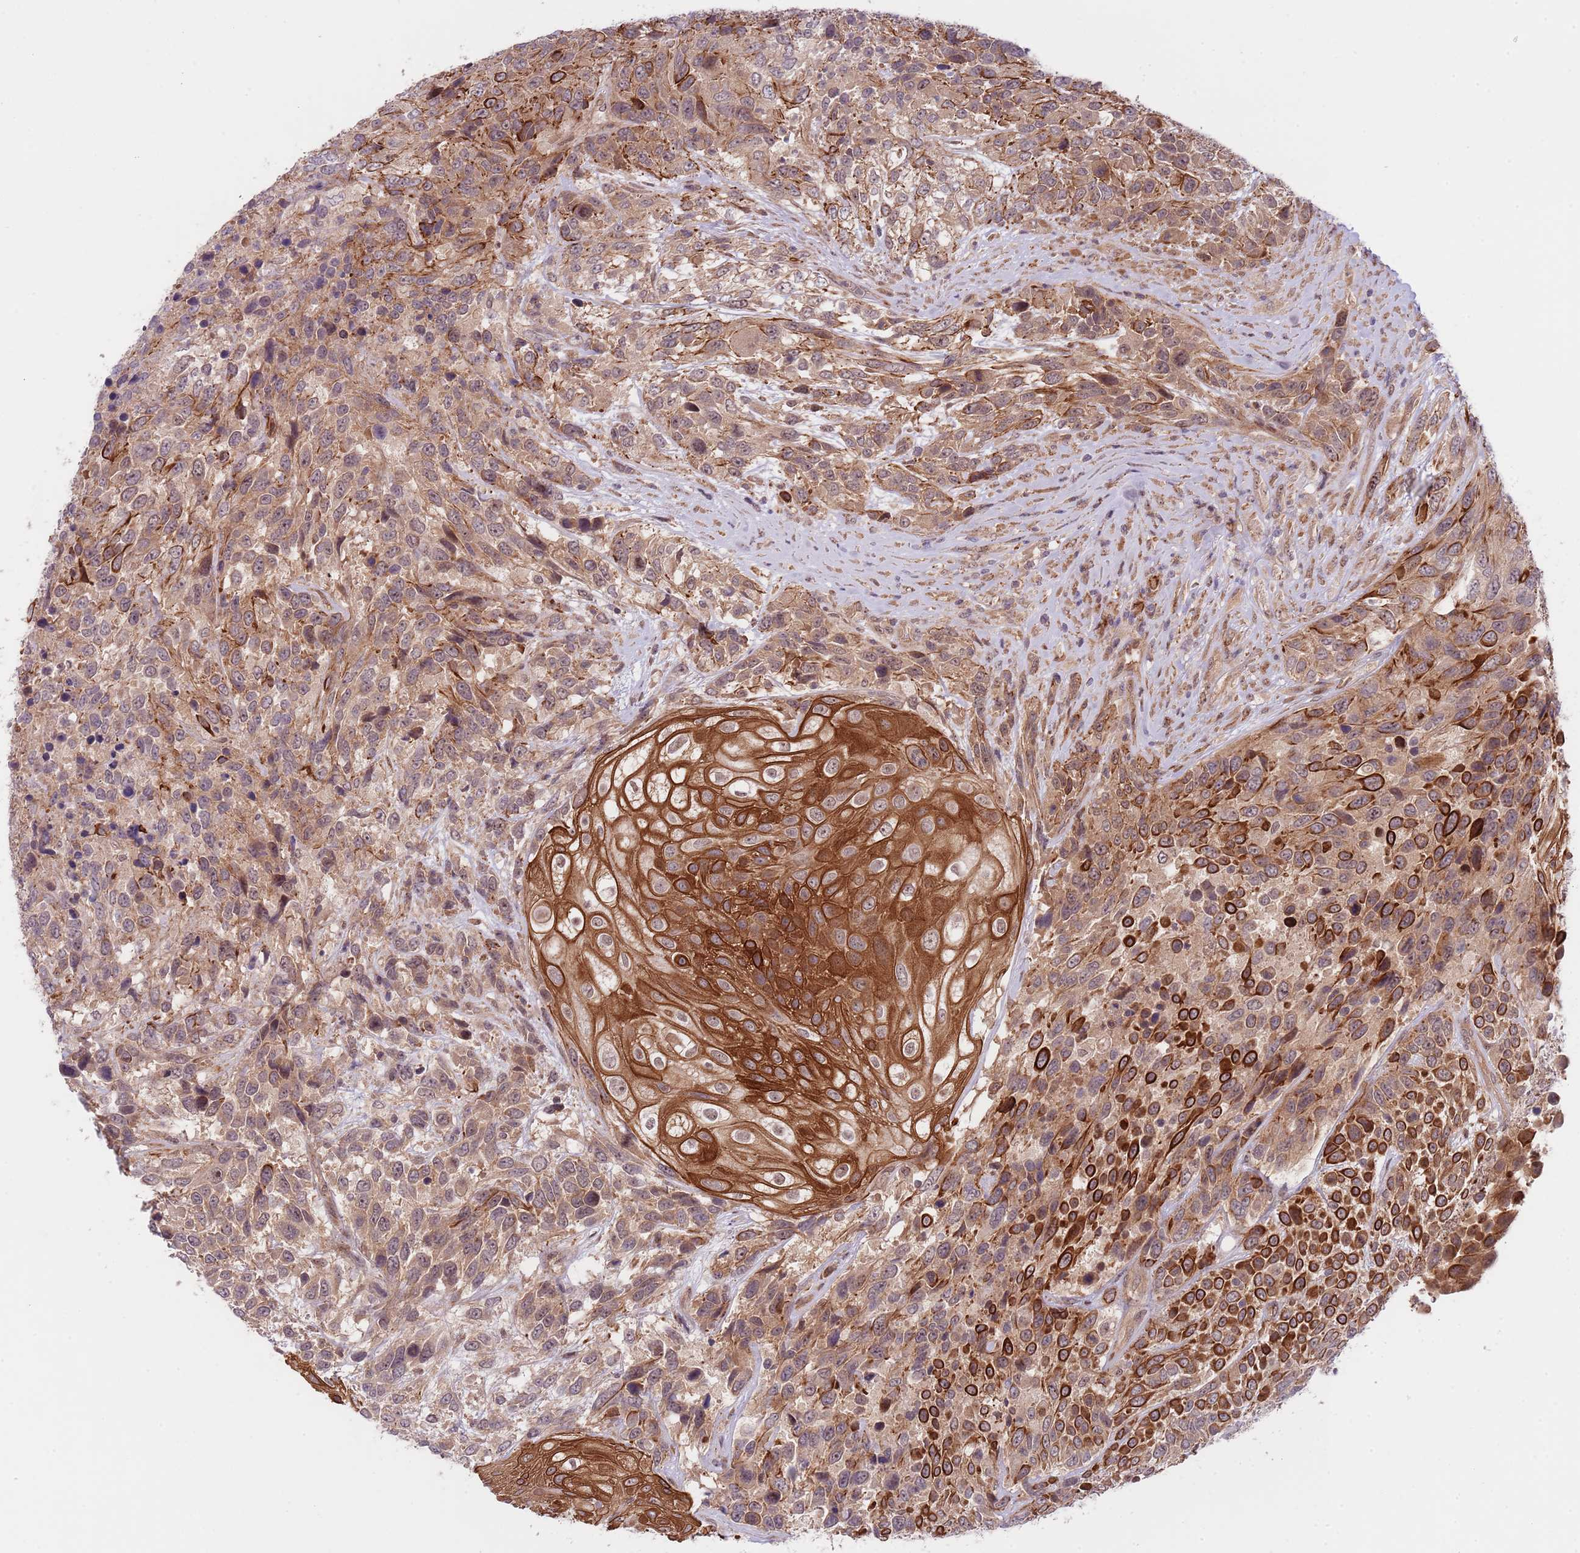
{"staining": {"intensity": "strong", "quantity": "25%-75%", "location": "cytoplasmic/membranous"}, "tissue": "urothelial cancer", "cell_type": "Tumor cells", "image_type": "cancer", "snomed": [{"axis": "morphology", "description": "Urothelial carcinoma, High grade"}, {"axis": "topography", "description": "Urinary bladder"}], "caption": "Urothelial carcinoma (high-grade) stained with a protein marker reveals strong staining in tumor cells.", "gene": "PRR16", "patient": {"sex": "female", "age": 70}}